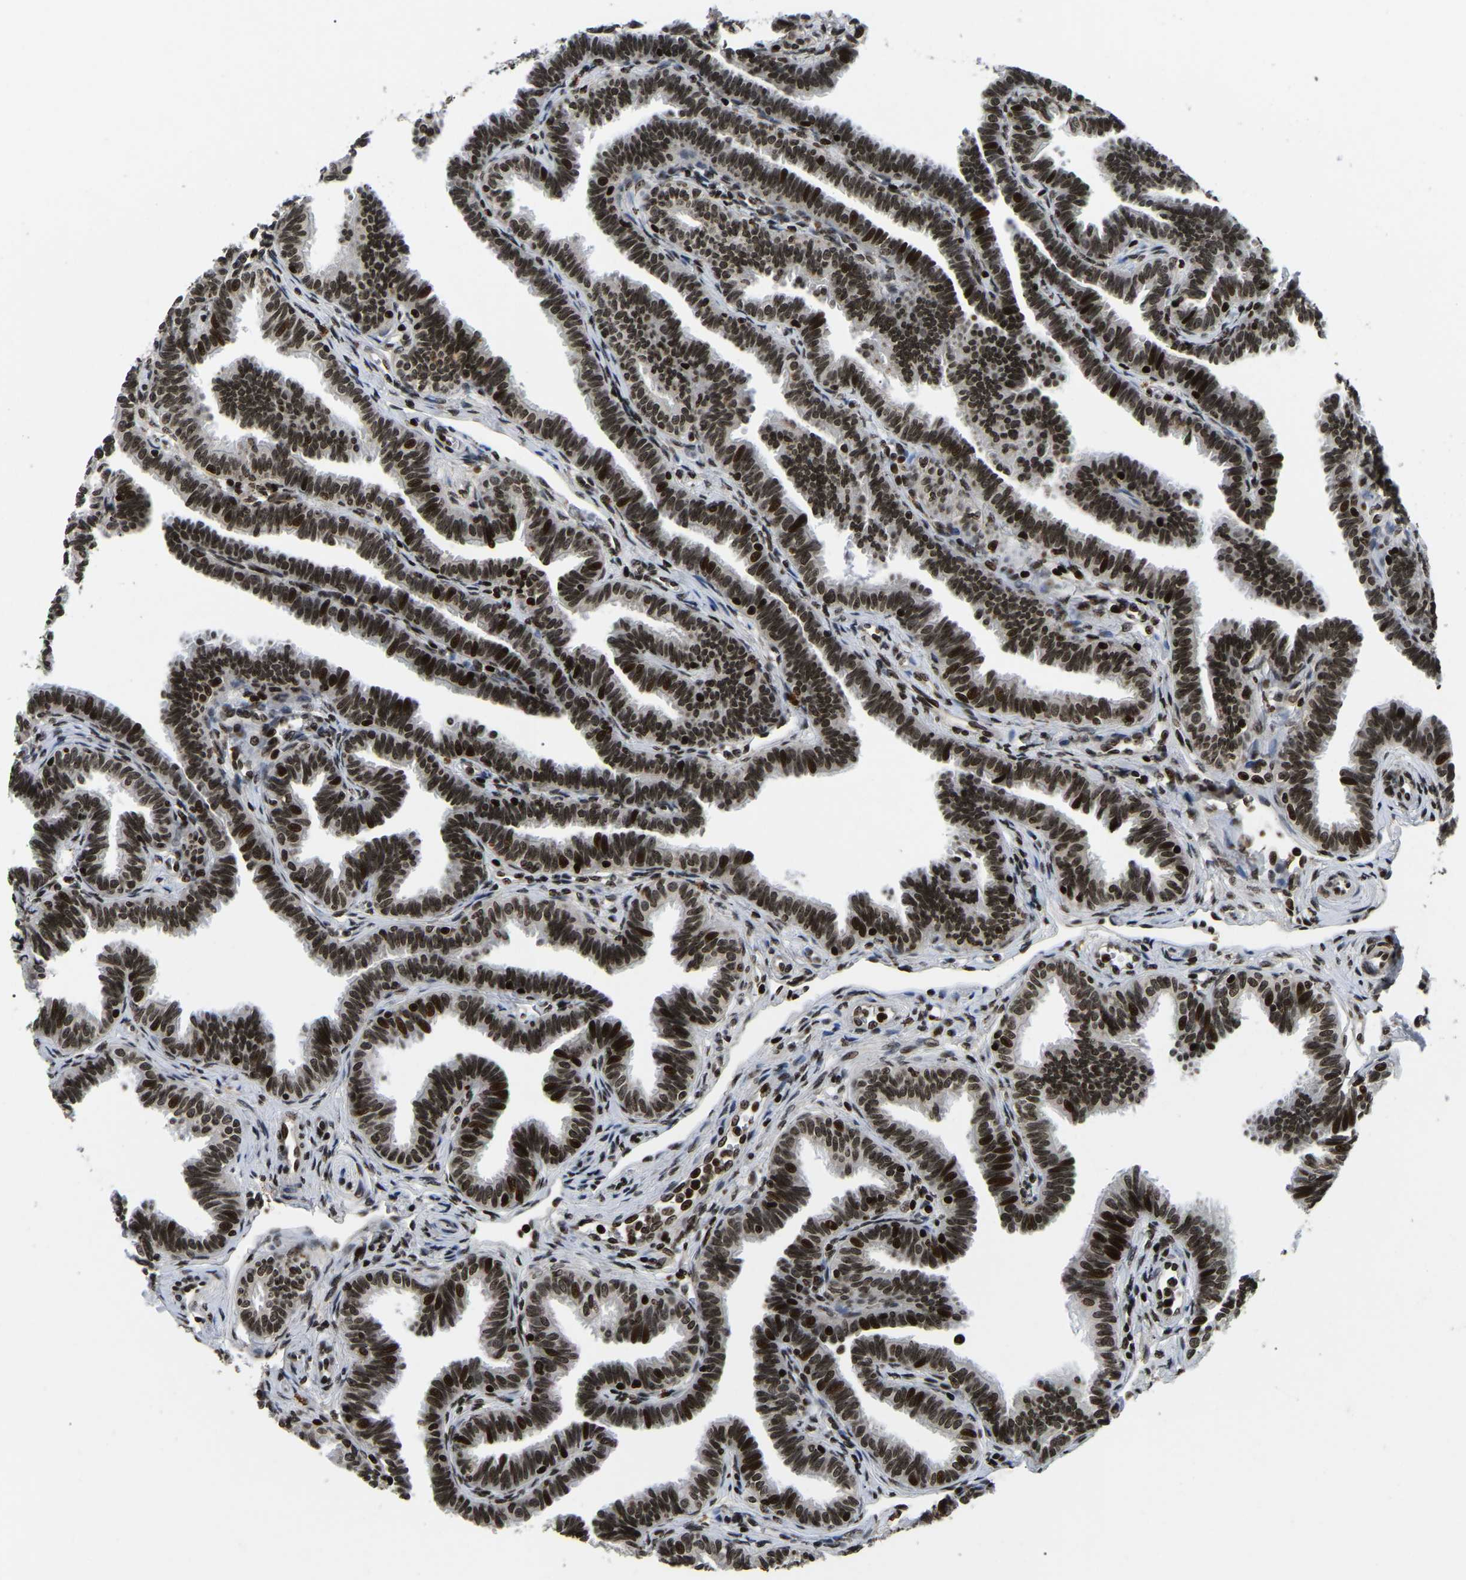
{"staining": {"intensity": "strong", "quantity": ">75%", "location": "nuclear"}, "tissue": "fallopian tube", "cell_type": "Glandular cells", "image_type": "normal", "snomed": [{"axis": "morphology", "description": "Normal tissue, NOS"}, {"axis": "topography", "description": "Fallopian tube"}, {"axis": "topography", "description": "Ovary"}], "caption": "Glandular cells exhibit strong nuclear staining in about >75% of cells in unremarkable fallopian tube.", "gene": "LRRC61", "patient": {"sex": "female", "age": 23}}